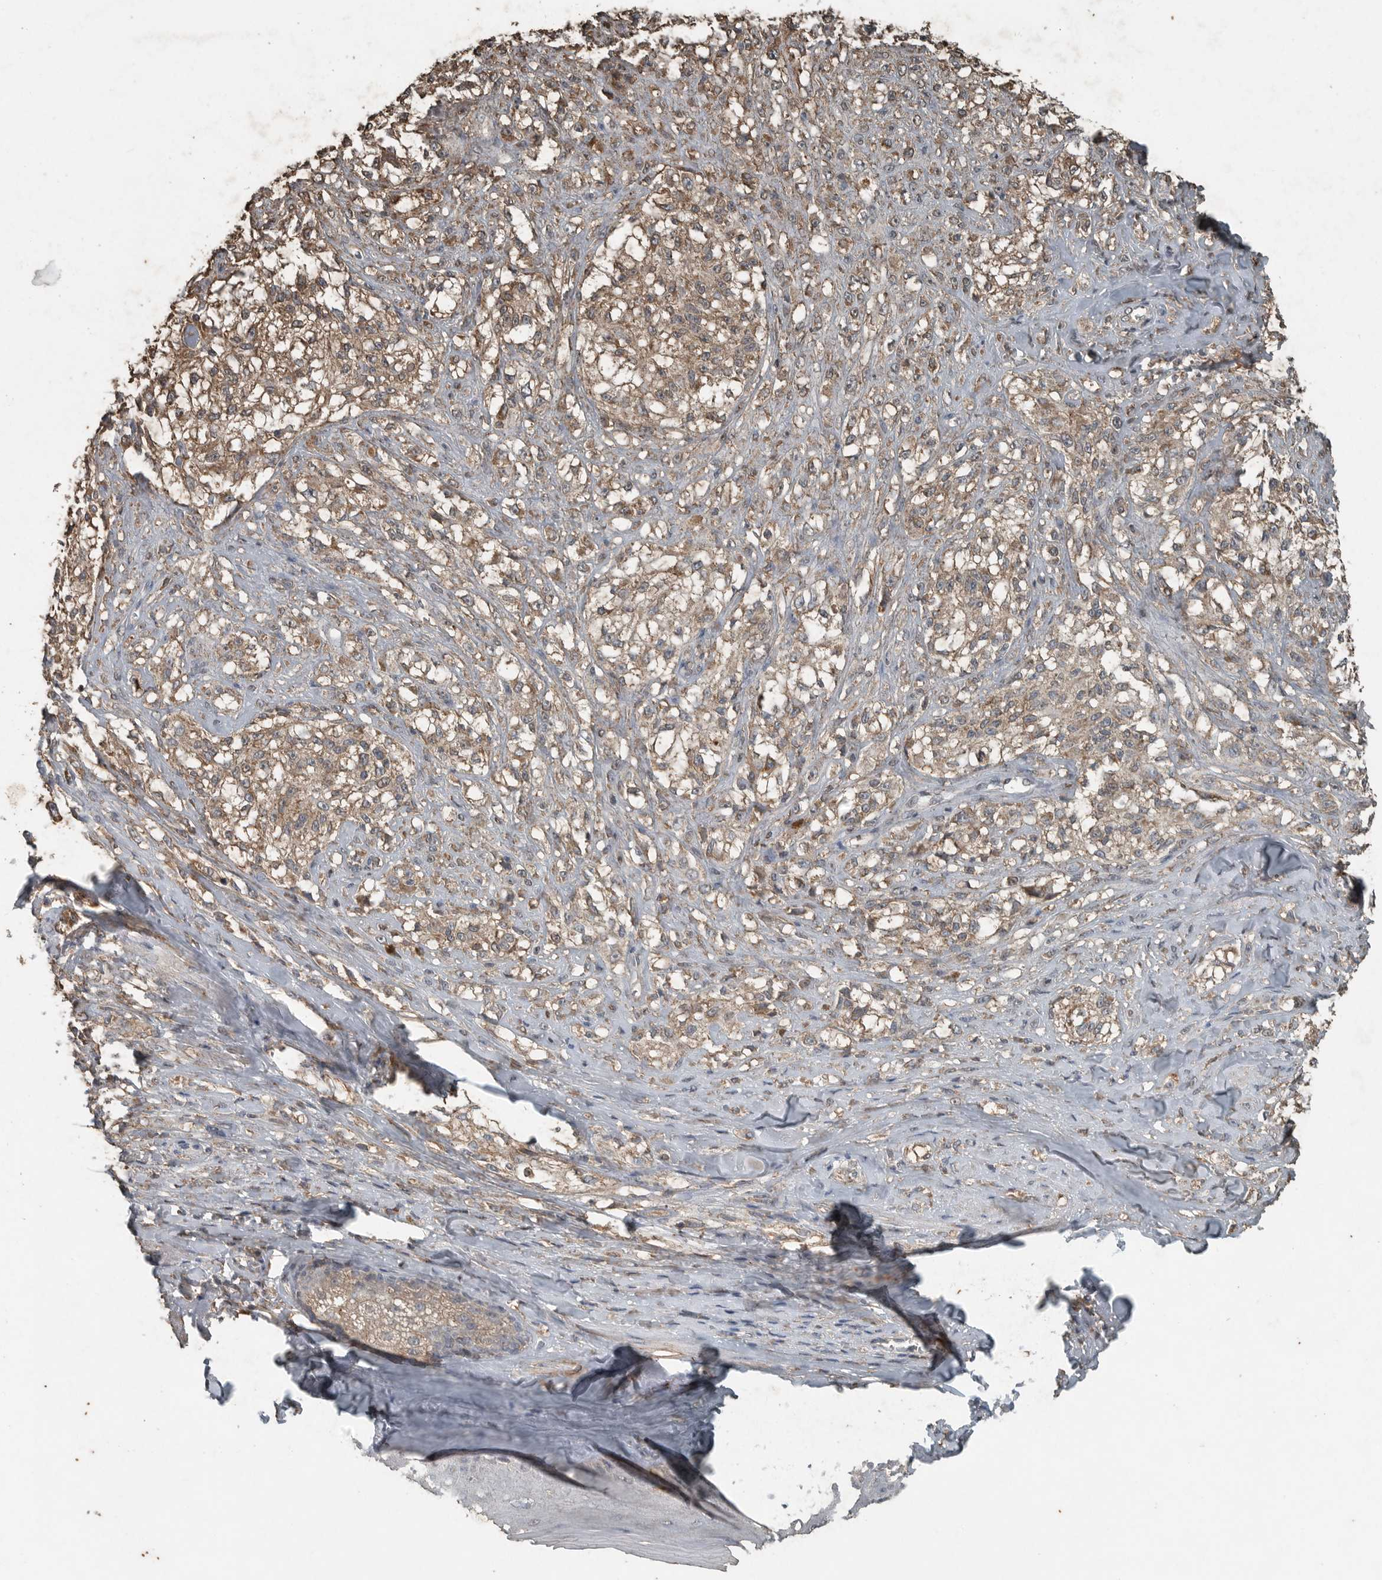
{"staining": {"intensity": "moderate", "quantity": ">75%", "location": "cytoplasmic/membranous"}, "tissue": "melanoma", "cell_type": "Tumor cells", "image_type": "cancer", "snomed": [{"axis": "morphology", "description": "Malignant melanoma, NOS"}, {"axis": "topography", "description": "Skin of head"}], "caption": "Human melanoma stained for a protein (brown) exhibits moderate cytoplasmic/membranous positive expression in about >75% of tumor cells.", "gene": "IL6ST", "patient": {"sex": "male", "age": 83}}